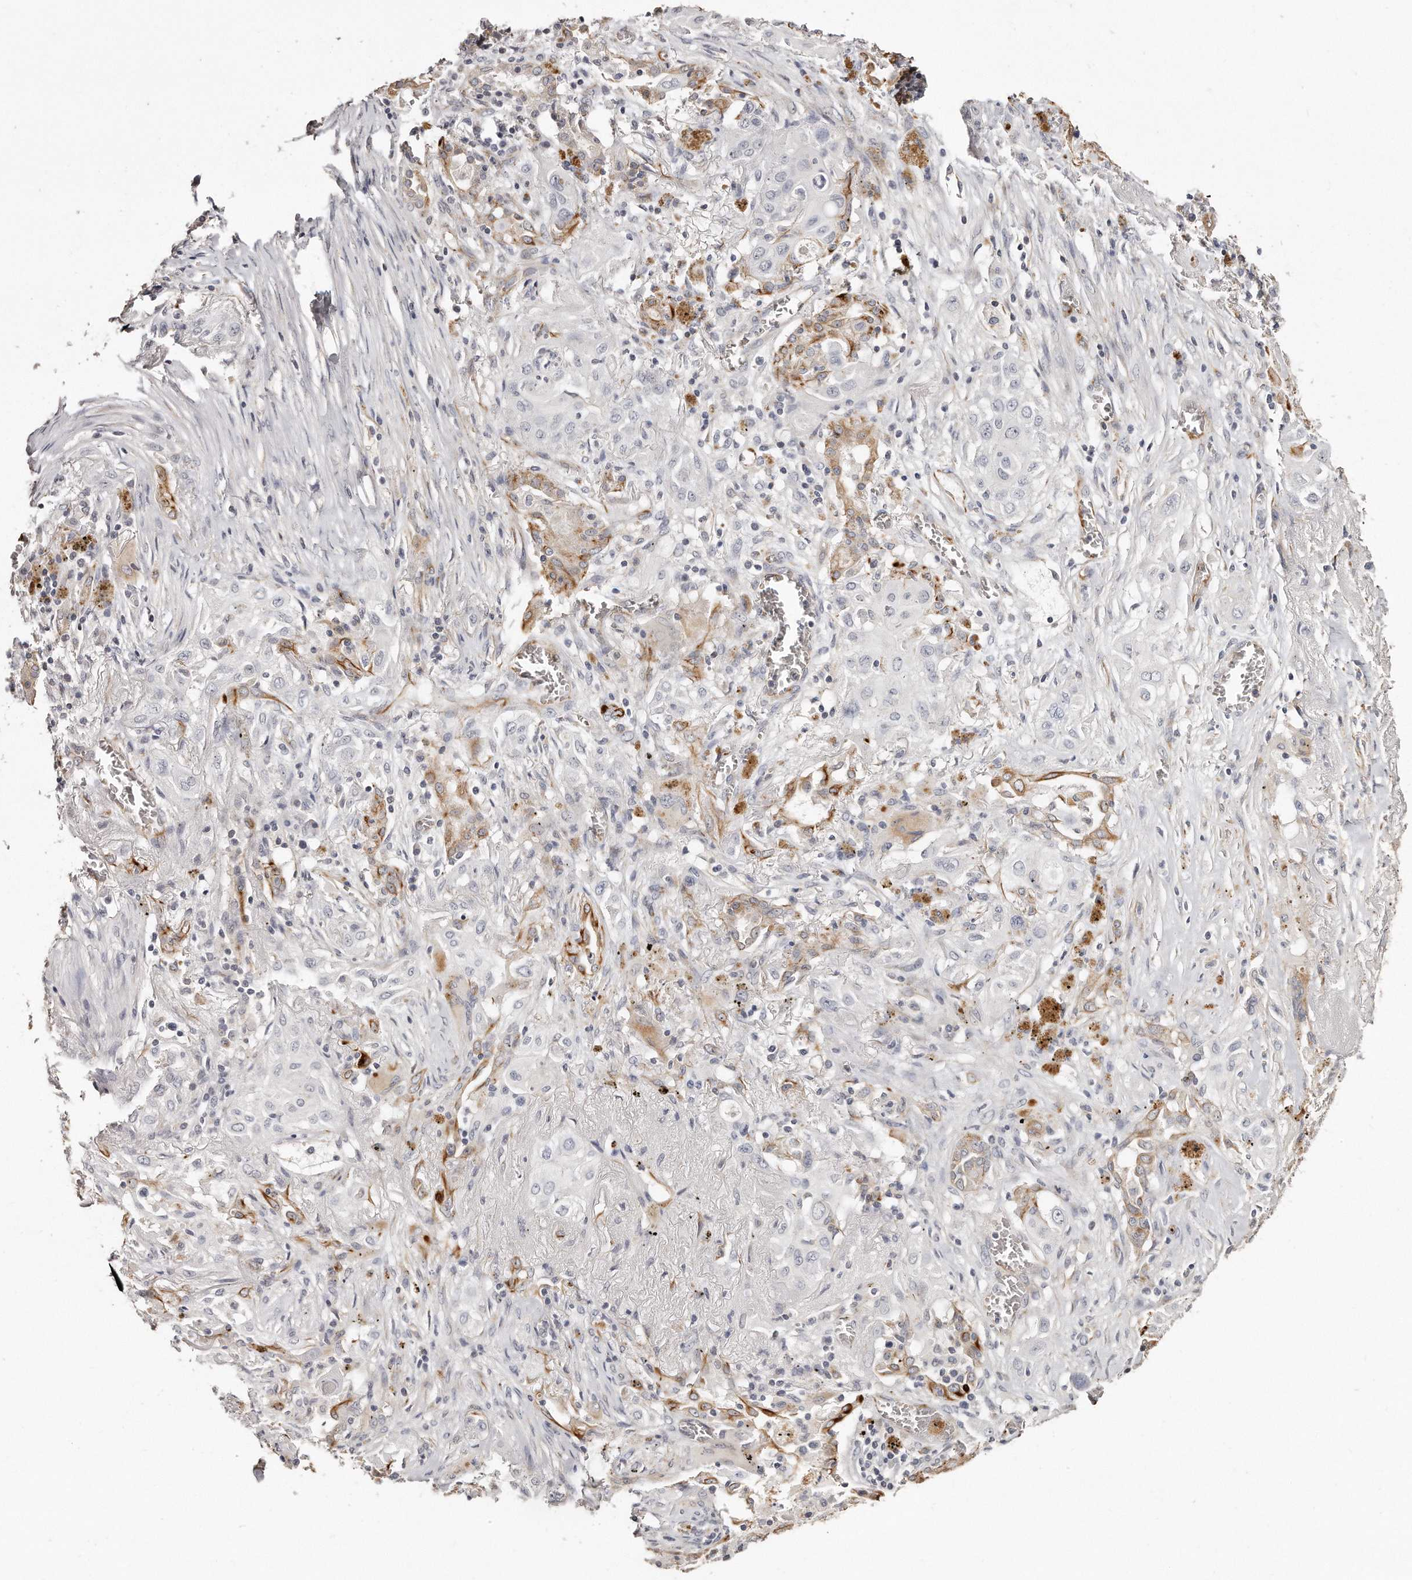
{"staining": {"intensity": "negative", "quantity": "none", "location": "none"}, "tissue": "lung cancer", "cell_type": "Tumor cells", "image_type": "cancer", "snomed": [{"axis": "morphology", "description": "Squamous cell carcinoma, NOS"}, {"axis": "topography", "description": "Lung"}], "caption": "Lung squamous cell carcinoma stained for a protein using immunohistochemistry exhibits no positivity tumor cells.", "gene": "ZYG11A", "patient": {"sex": "female", "age": 47}}